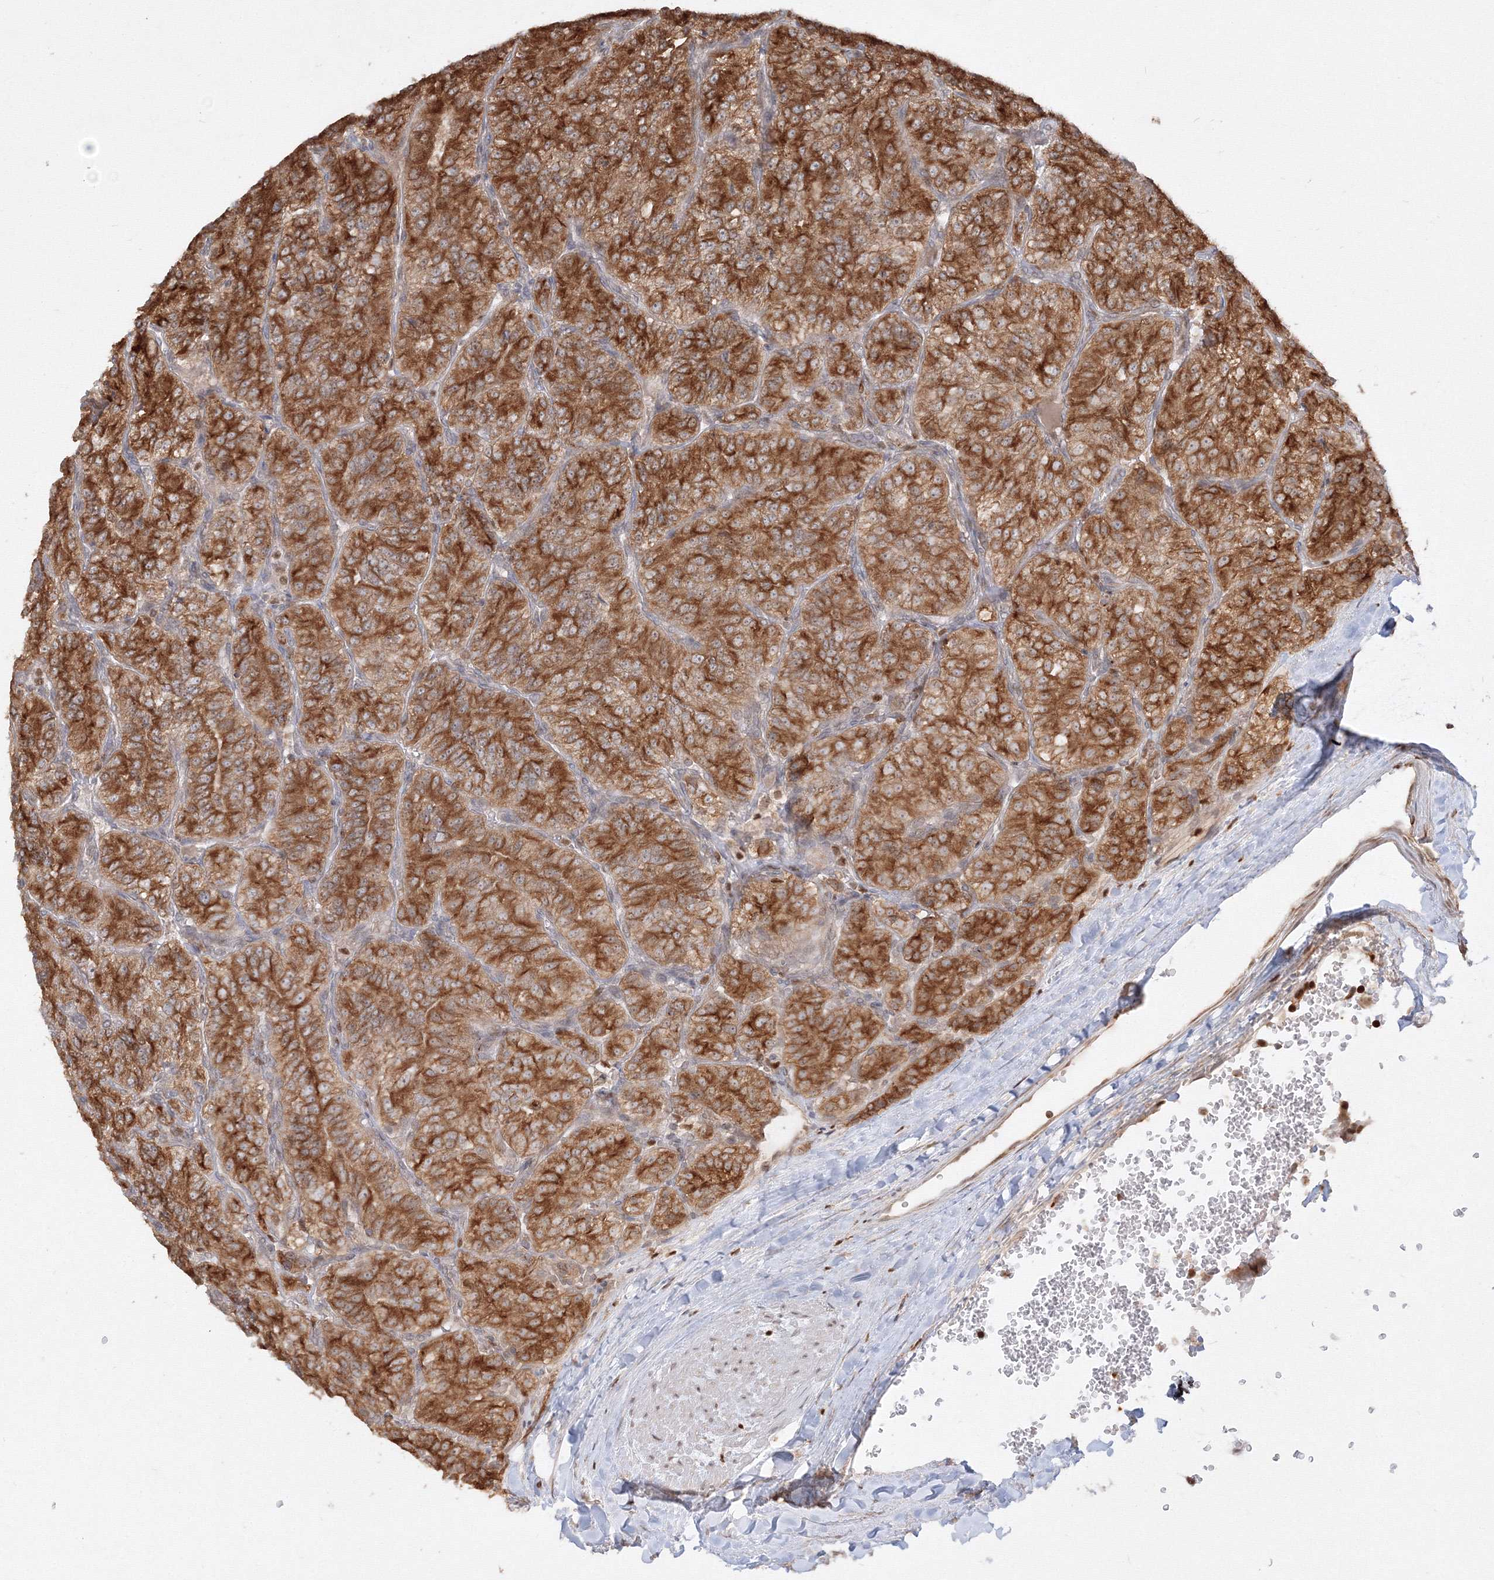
{"staining": {"intensity": "strong", "quantity": ">75%", "location": "cytoplasmic/membranous"}, "tissue": "renal cancer", "cell_type": "Tumor cells", "image_type": "cancer", "snomed": [{"axis": "morphology", "description": "Adenocarcinoma, NOS"}, {"axis": "topography", "description": "Kidney"}], "caption": "Immunohistochemistry histopathology image of renal adenocarcinoma stained for a protein (brown), which demonstrates high levels of strong cytoplasmic/membranous positivity in approximately >75% of tumor cells.", "gene": "TMEM50B", "patient": {"sex": "female", "age": 63}}